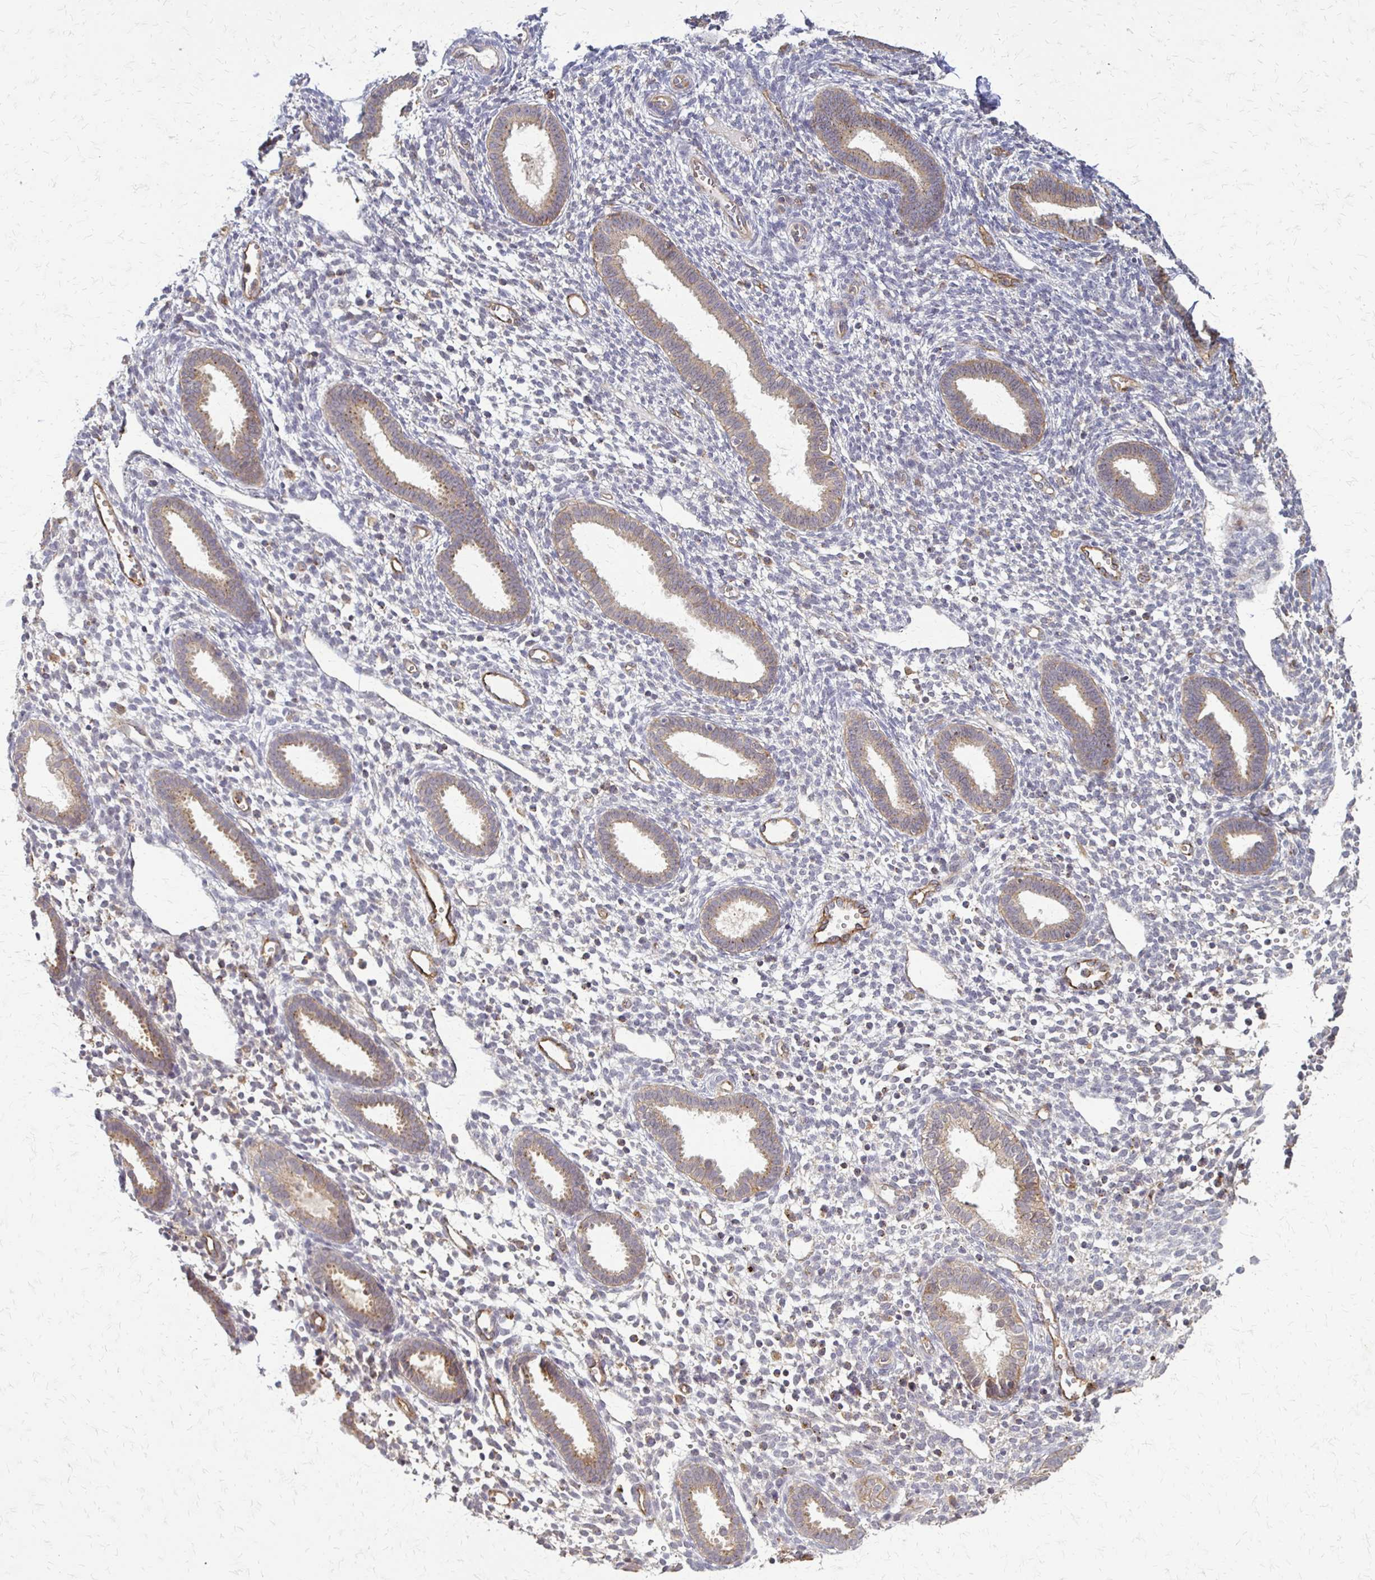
{"staining": {"intensity": "negative", "quantity": "none", "location": "none"}, "tissue": "endometrium", "cell_type": "Cells in endometrial stroma", "image_type": "normal", "snomed": [{"axis": "morphology", "description": "Normal tissue, NOS"}, {"axis": "topography", "description": "Endometrium"}], "caption": "Endometrium was stained to show a protein in brown. There is no significant positivity in cells in endometrial stroma. (DAB (3,3'-diaminobenzidine) IHC, high magnification).", "gene": "SLC9A9", "patient": {"sex": "female", "age": 36}}